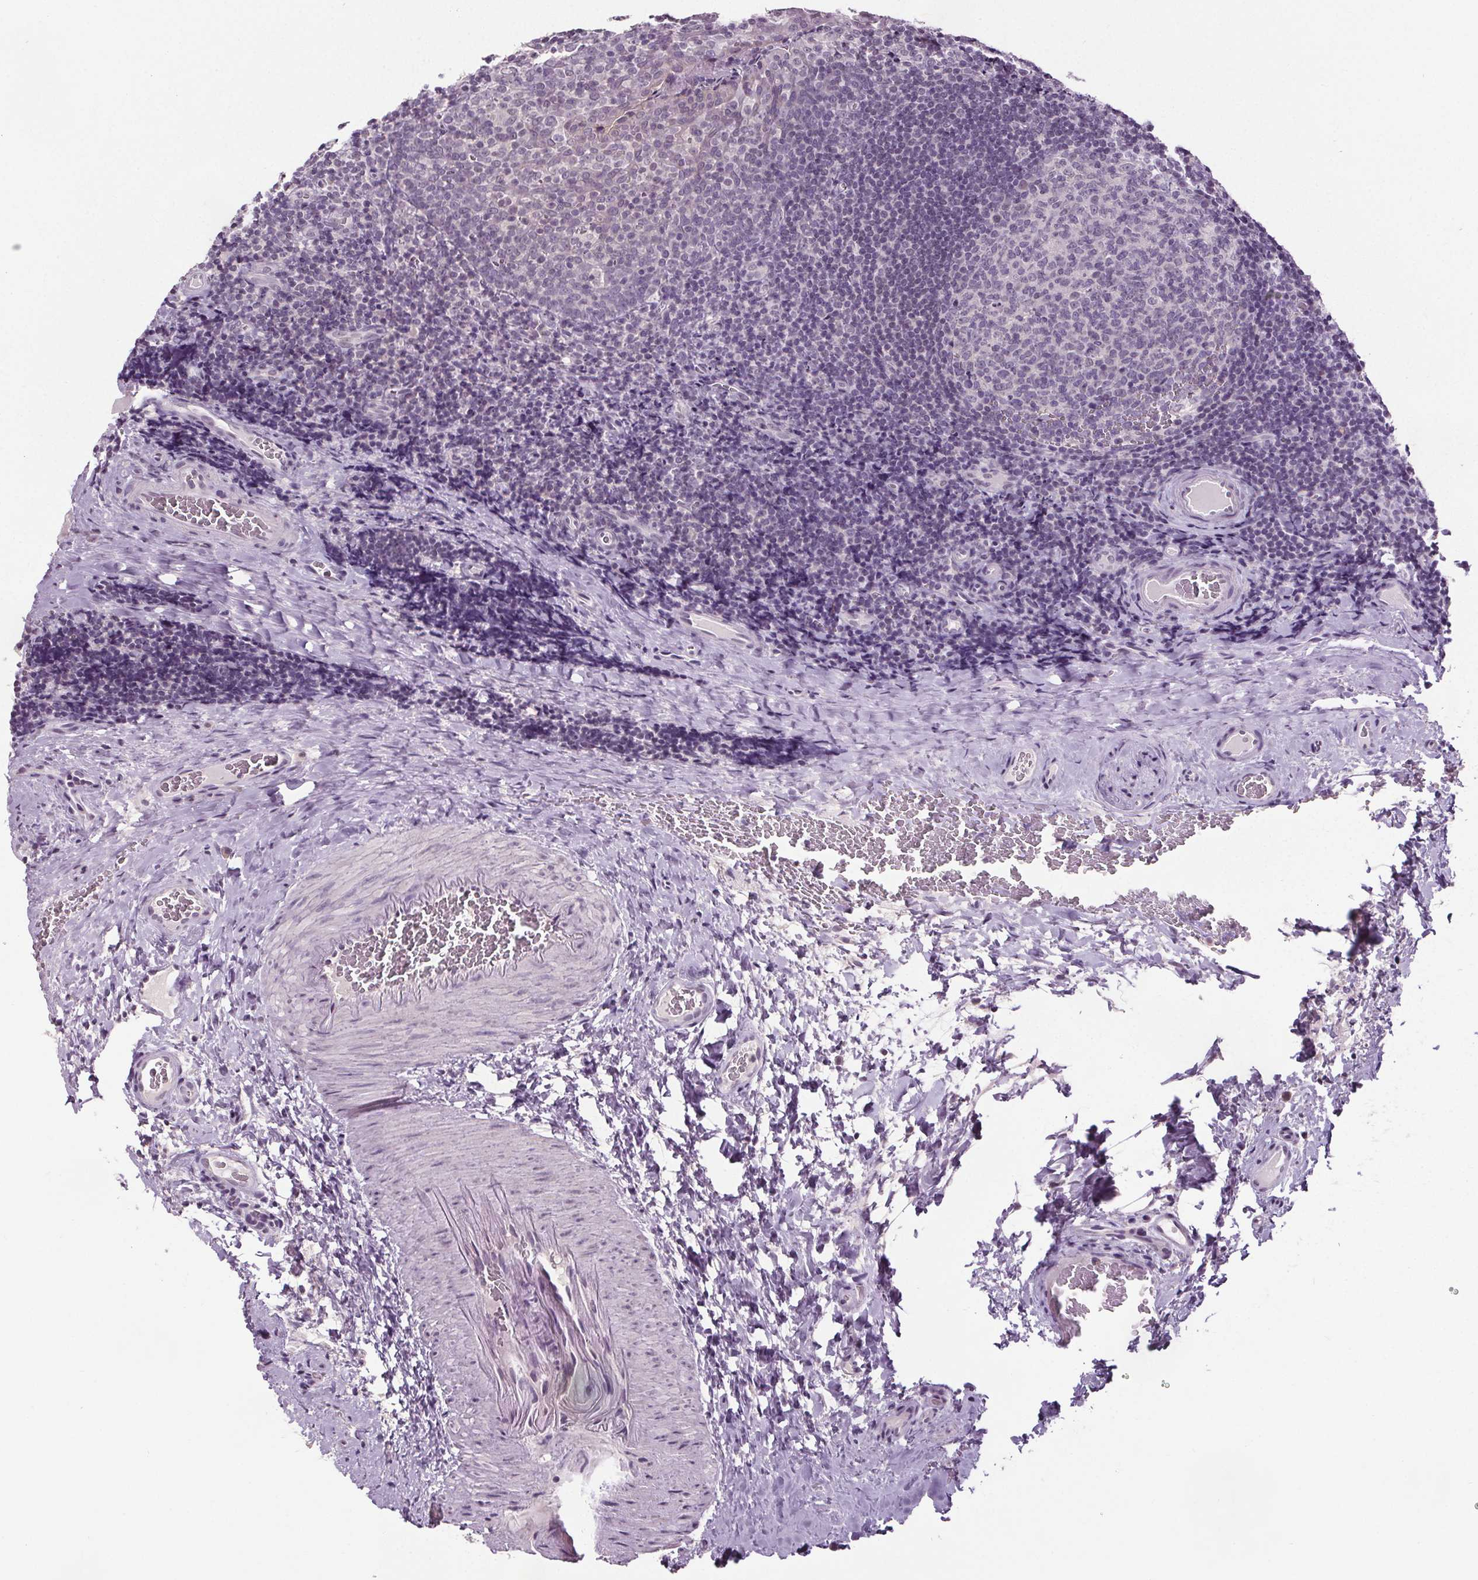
{"staining": {"intensity": "negative", "quantity": "none", "location": "none"}, "tissue": "tonsil", "cell_type": "Germinal center cells", "image_type": "normal", "snomed": [{"axis": "morphology", "description": "Normal tissue, NOS"}, {"axis": "morphology", "description": "Inflammation, NOS"}, {"axis": "topography", "description": "Tonsil"}], "caption": "A high-resolution photomicrograph shows immunohistochemistry staining of unremarkable tonsil, which demonstrates no significant positivity in germinal center cells.", "gene": "SLC2A9", "patient": {"sex": "female", "age": 31}}